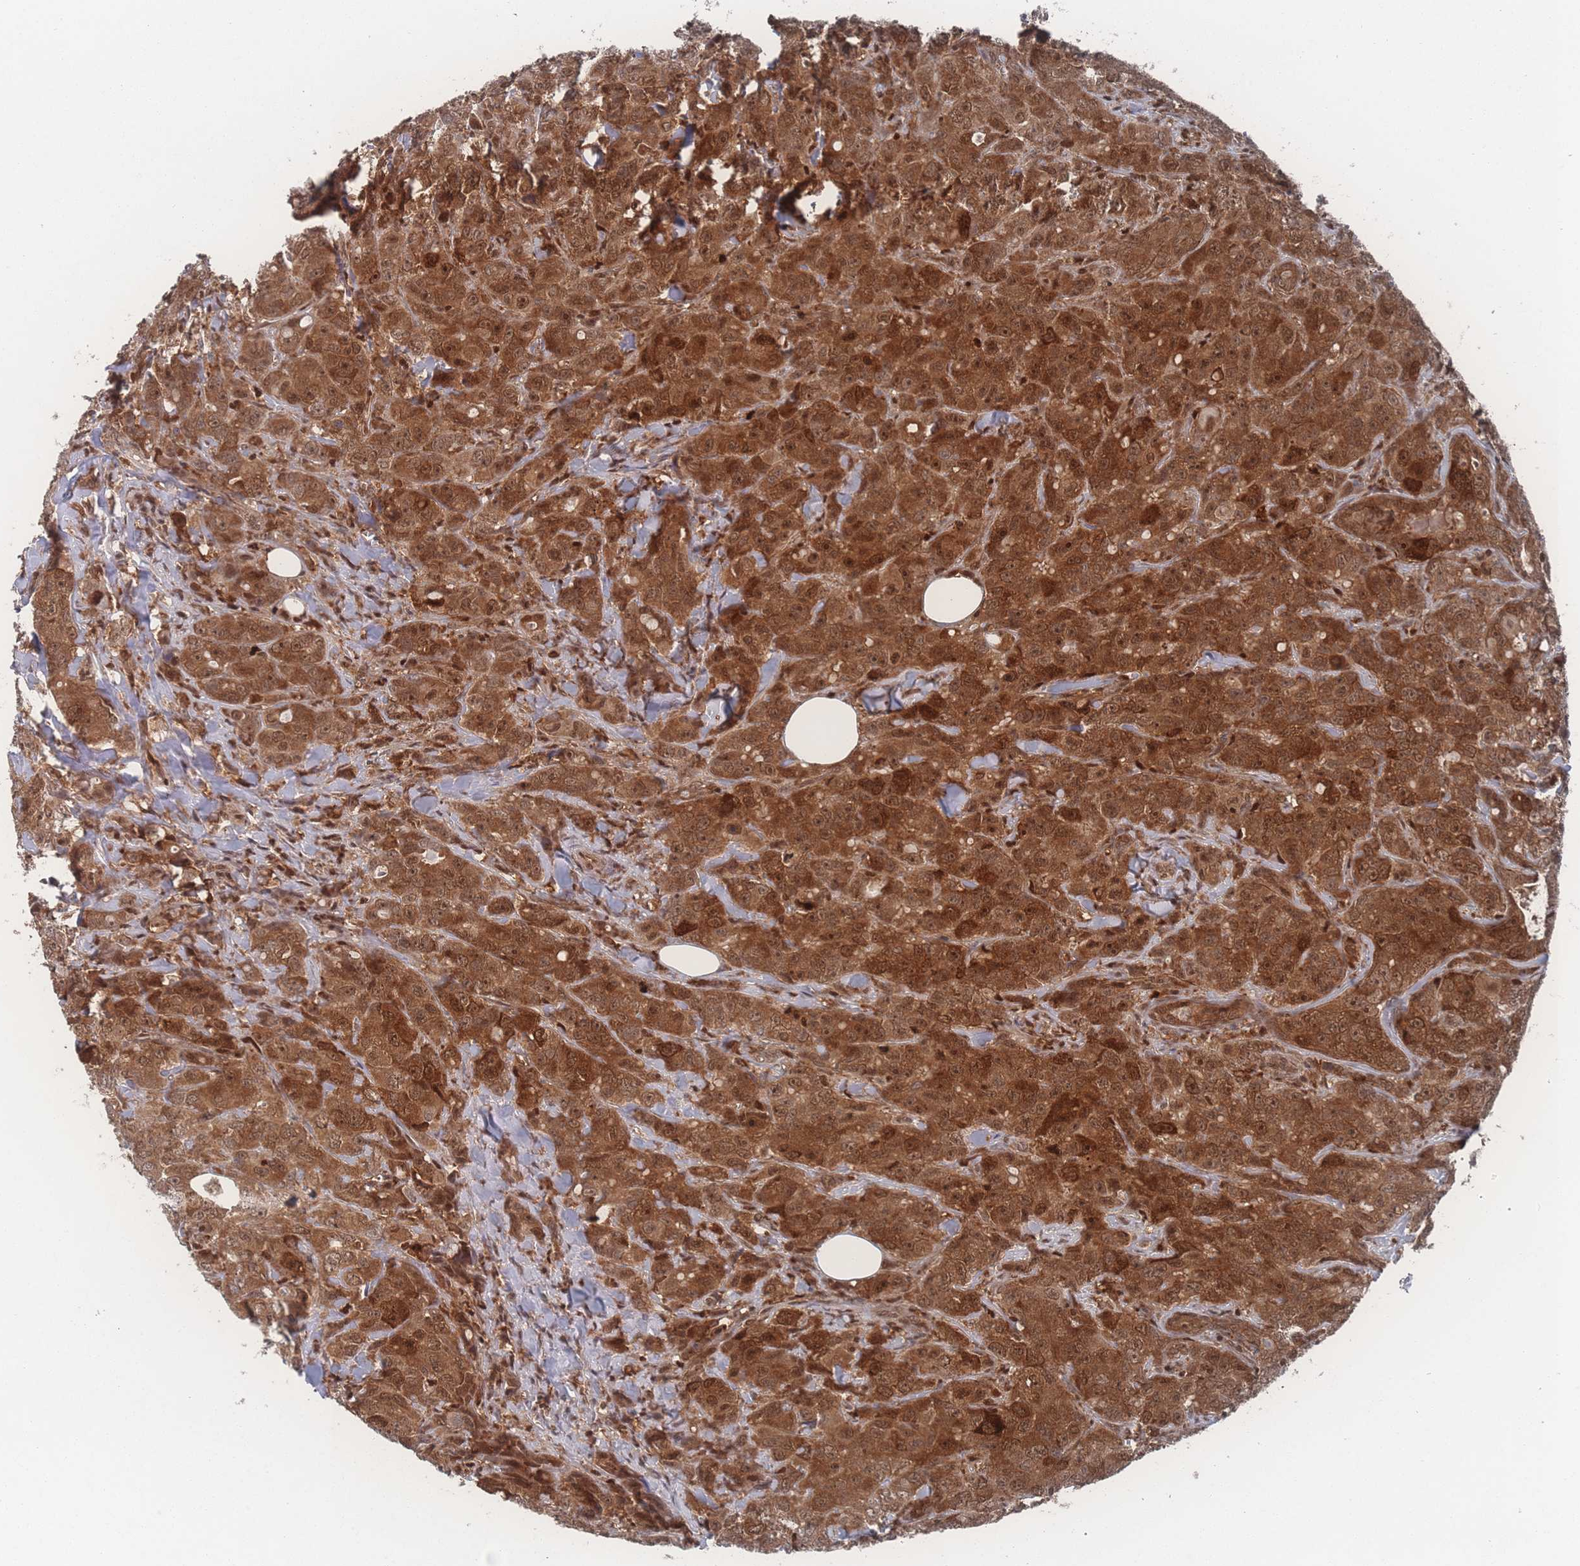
{"staining": {"intensity": "strong", "quantity": ">75%", "location": "cytoplasmic/membranous,nuclear"}, "tissue": "breast cancer", "cell_type": "Tumor cells", "image_type": "cancer", "snomed": [{"axis": "morphology", "description": "Duct carcinoma"}, {"axis": "topography", "description": "Breast"}], "caption": "This histopathology image shows breast cancer stained with immunohistochemistry (IHC) to label a protein in brown. The cytoplasmic/membranous and nuclear of tumor cells show strong positivity for the protein. Nuclei are counter-stained blue.", "gene": "PSMA1", "patient": {"sex": "female", "age": 43}}